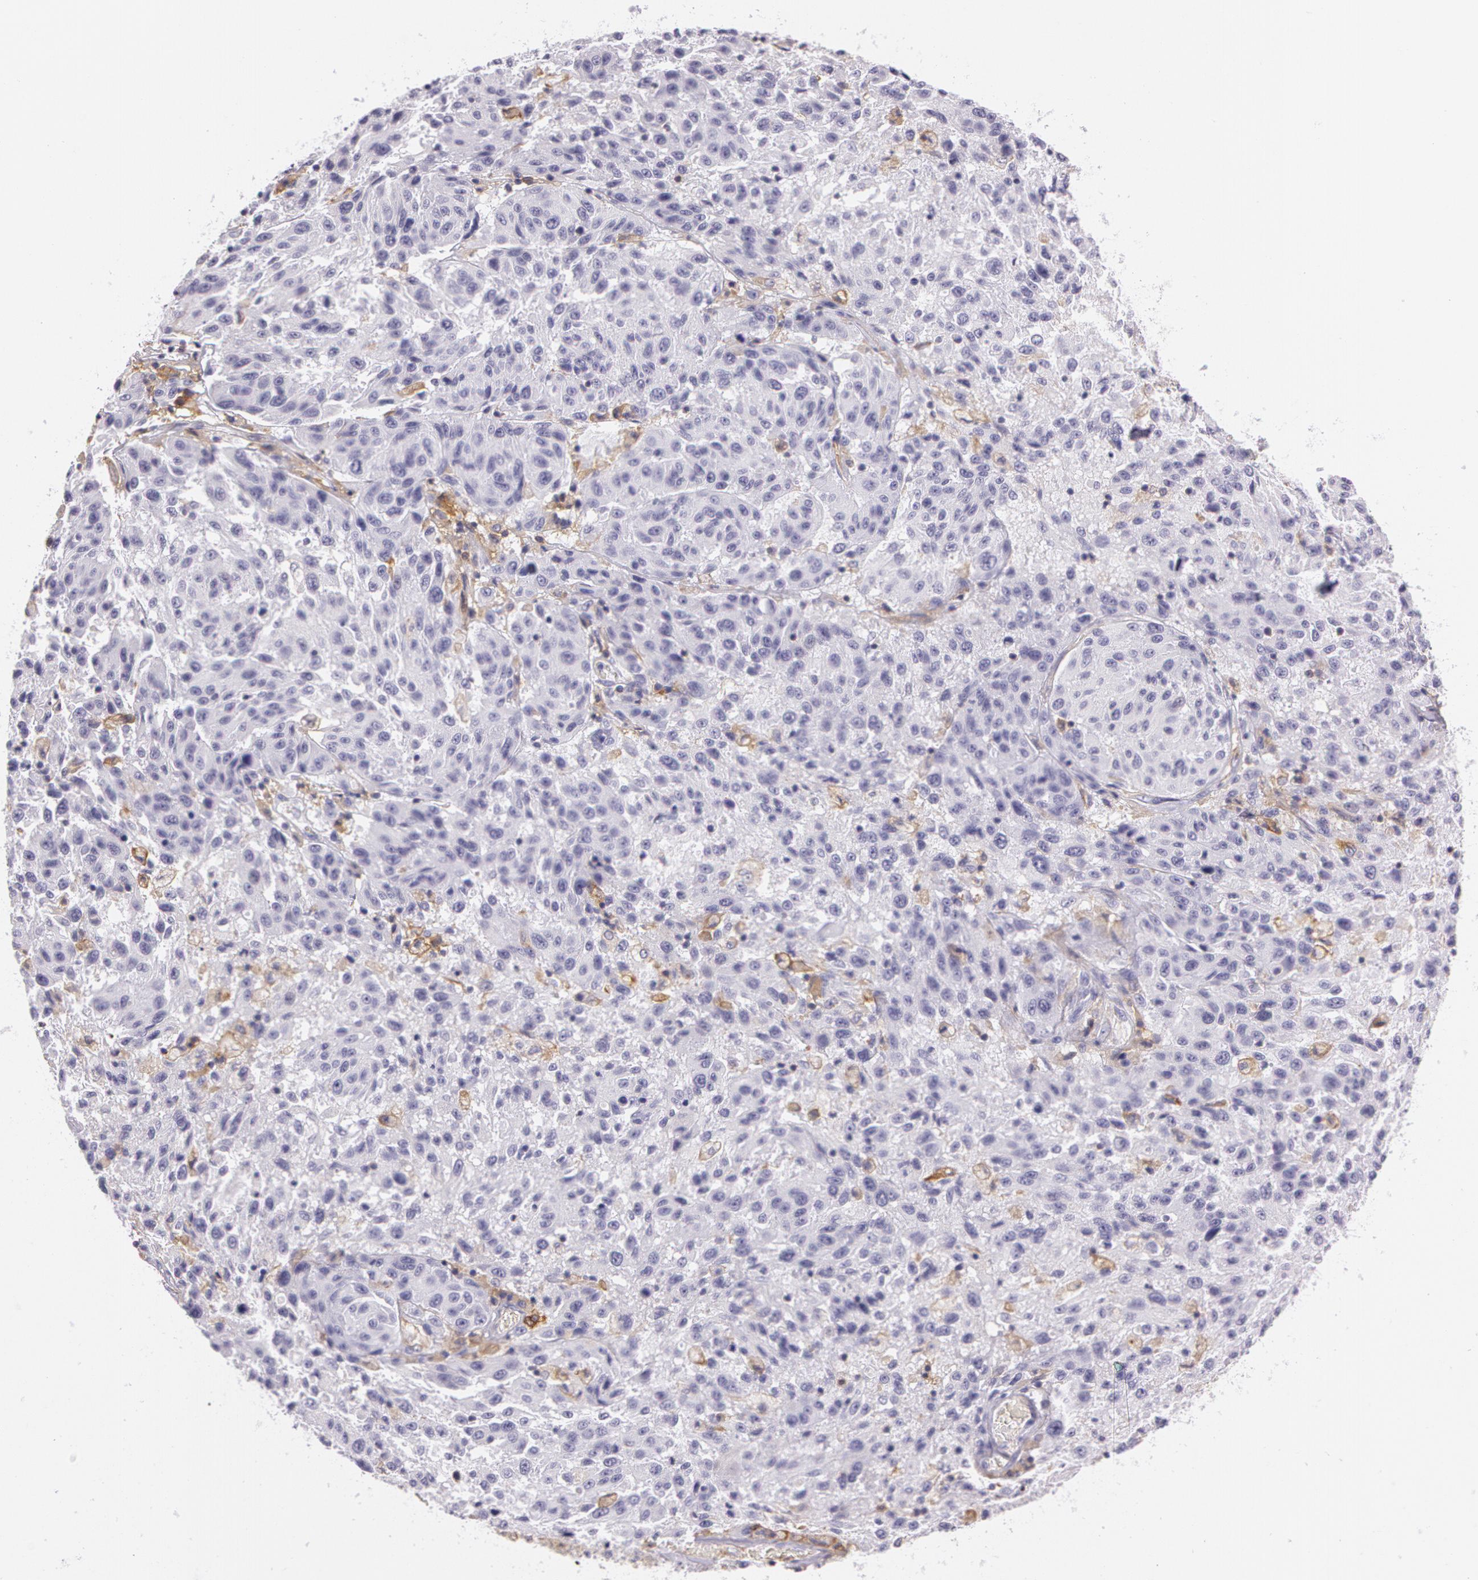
{"staining": {"intensity": "moderate", "quantity": "25%-75%", "location": "cytoplasmic/membranous"}, "tissue": "melanoma", "cell_type": "Tumor cells", "image_type": "cancer", "snomed": [{"axis": "morphology", "description": "Malignant melanoma, NOS"}, {"axis": "topography", "description": "Skin"}], "caption": "Immunohistochemistry photomicrograph of melanoma stained for a protein (brown), which displays medium levels of moderate cytoplasmic/membranous expression in about 25%-75% of tumor cells.", "gene": "LY75", "patient": {"sex": "female", "age": 77}}